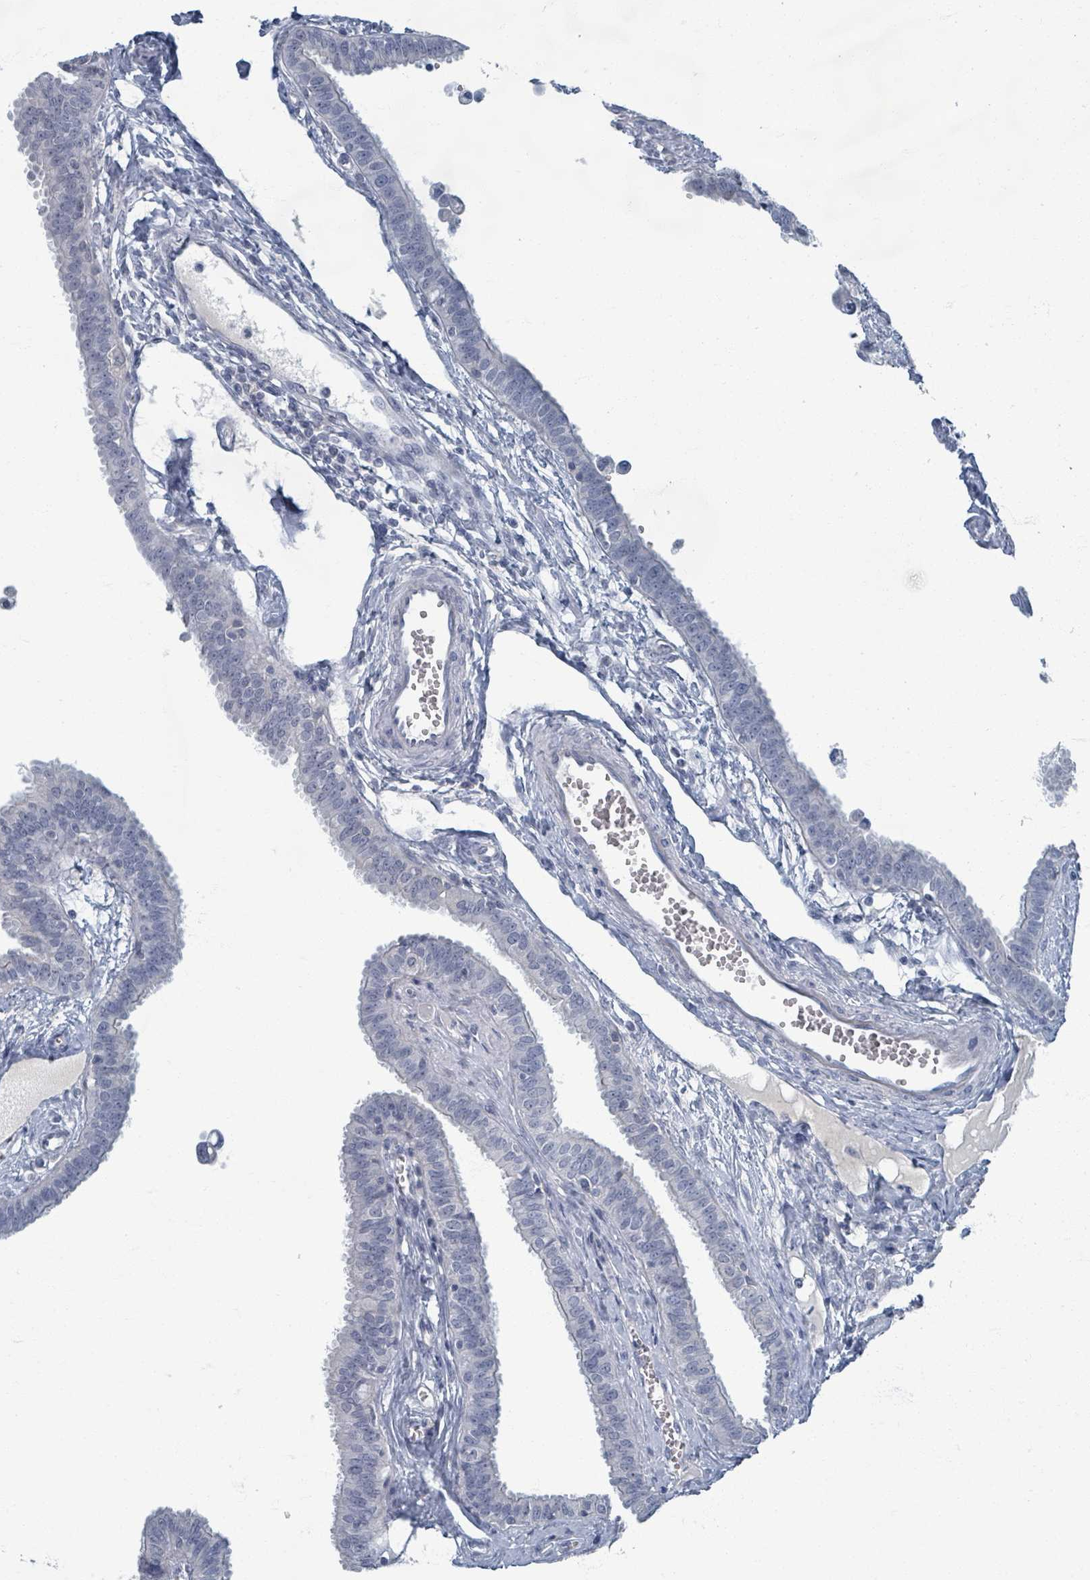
{"staining": {"intensity": "negative", "quantity": "none", "location": "none"}, "tissue": "fallopian tube", "cell_type": "Glandular cells", "image_type": "normal", "snomed": [{"axis": "morphology", "description": "Normal tissue, NOS"}, {"axis": "morphology", "description": "Carcinoma, NOS"}, {"axis": "topography", "description": "Fallopian tube"}, {"axis": "topography", "description": "Ovary"}], "caption": "This image is of unremarkable fallopian tube stained with immunohistochemistry (IHC) to label a protein in brown with the nuclei are counter-stained blue. There is no positivity in glandular cells.", "gene": "WNT11", "patient": {"sex": "female", "age": 59}}